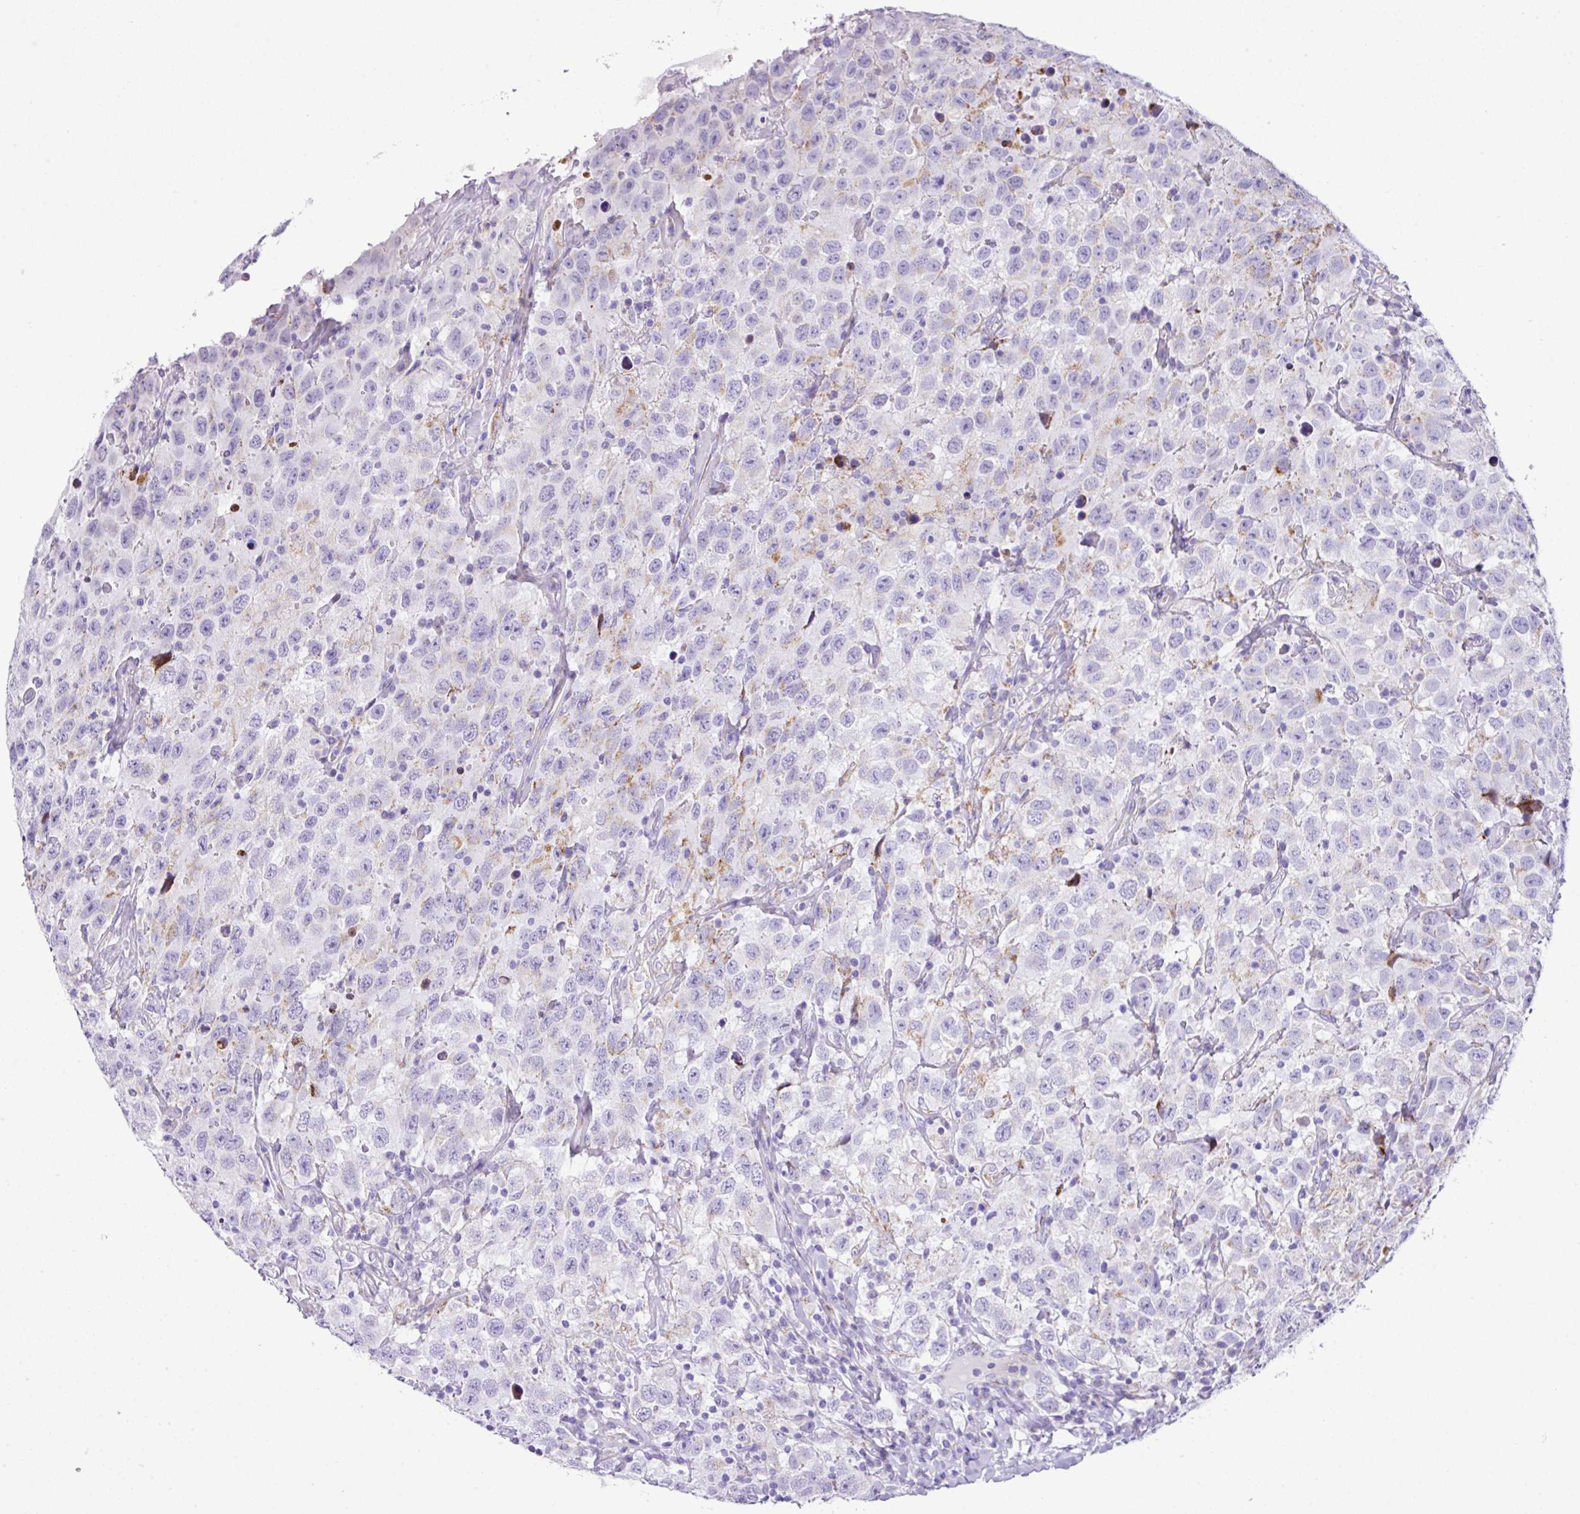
{"staining": {"intensity": "weak", "quantity": "<25%", "location": "cytoplasmic/membranous"}, "tissue": "testis cancer", "cell_type": "Tumor cells", "image_type": "cancer", "snomed": [{"axis": "morphology", "description": "Seminoma, NOS"}, {"axis": "topography", "description": "Testis"}], "caption": "DAB (3,3'-diaminobenzidine) immunohistochemical staining of testis cancer (seminoma) displays no significant positivity in tumor cells. (Brightfield microscopy of DAB (3,3'-diaminobenzidine) IHC at high magnification).", "gene": "RCAN2", "patient": {"sex": "male", "age": 41}}